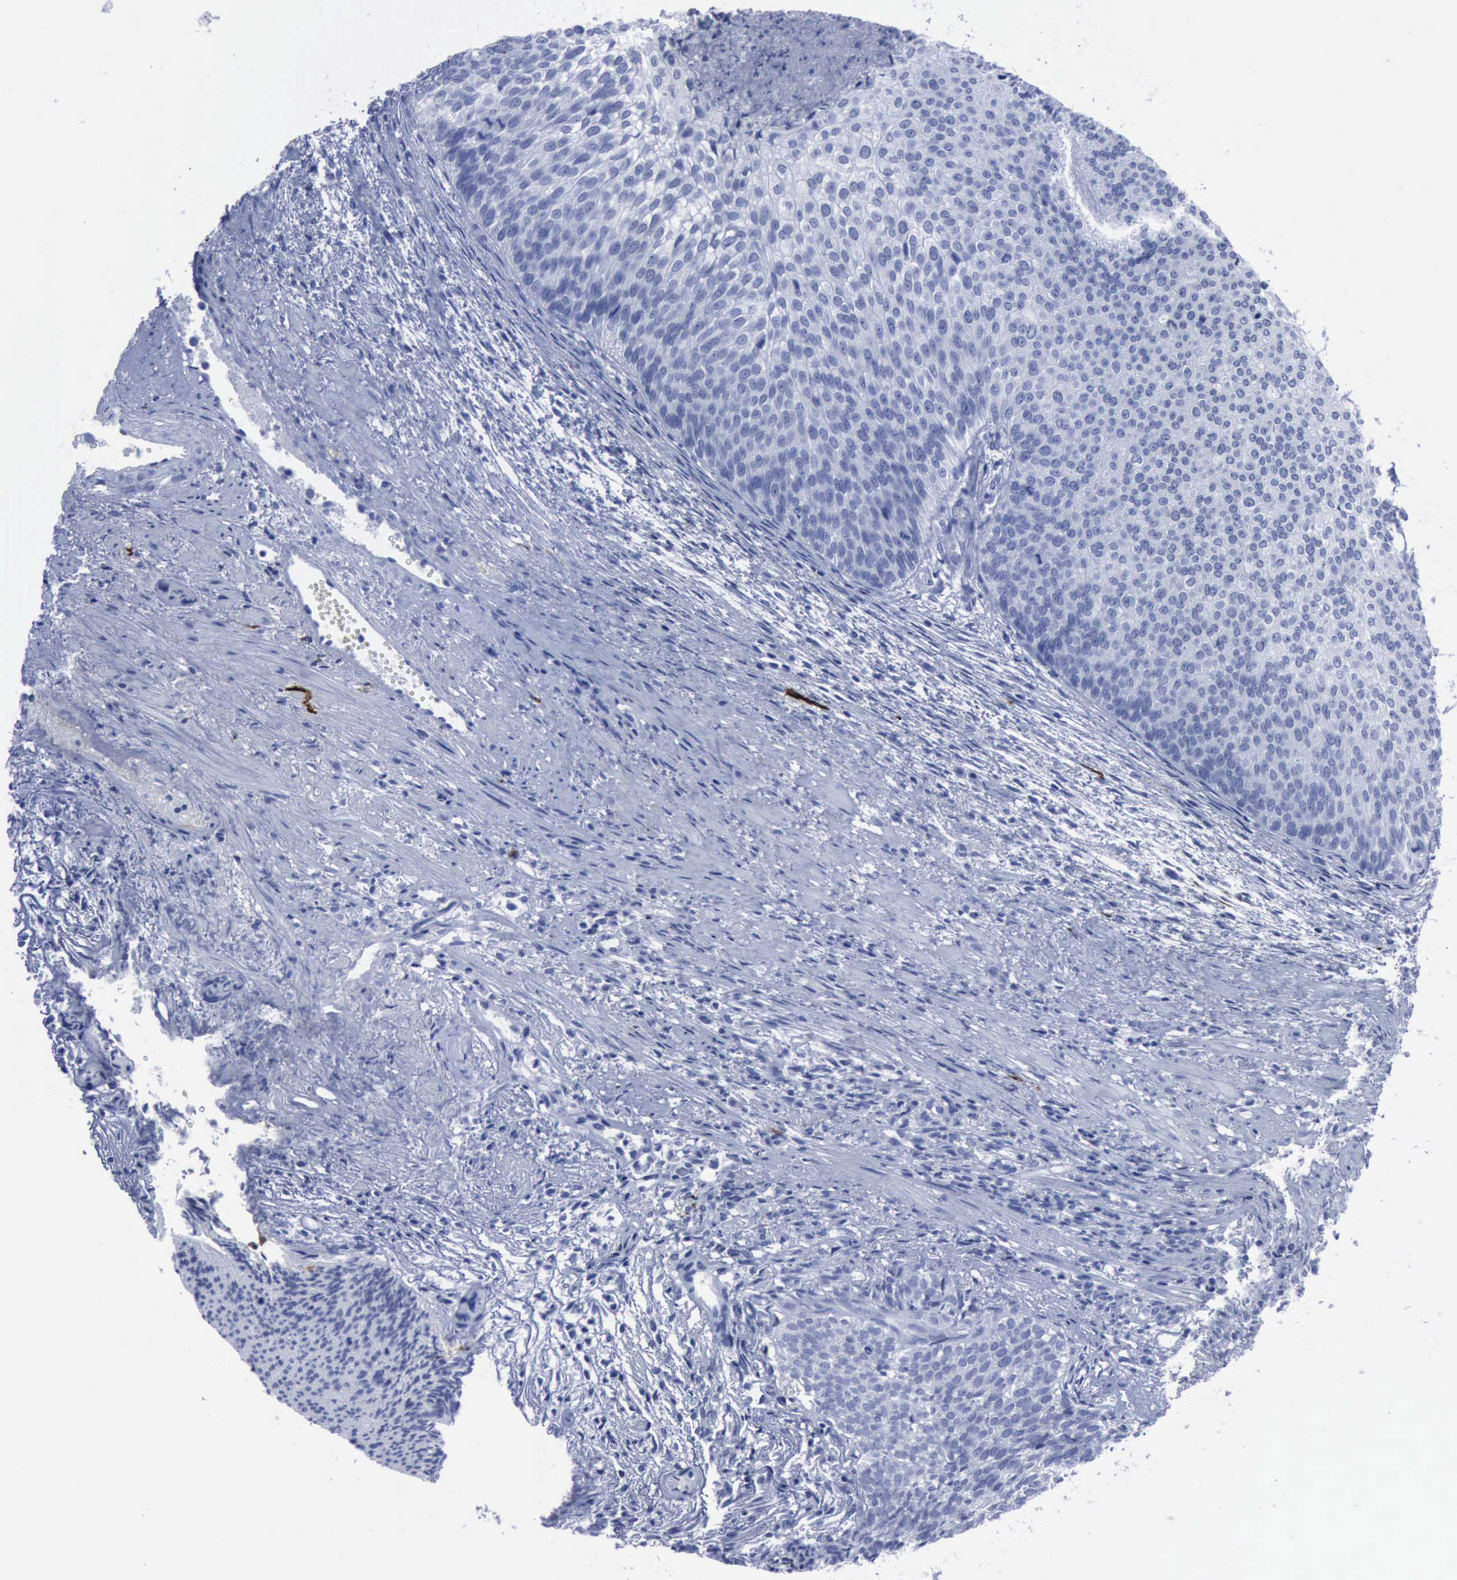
{"staining": {"intensity": "negative", "quantity": "none", "location": "none"}, "tissue": "urothelial cancer", "cell_type": "Tumor cells", "image_type": "cancer", "snomed": [{"axis": "morphology", "description": "Urothelial carcinoma, Low grade"}, {"axis": "topography", "description": "Urinary bladder"}], "caption": "A photomicrograph of human urothelial cancer is negative for staining in tumor cells.", "gene": "NGFR", "patient": {"sex": "male", "age": 84}}